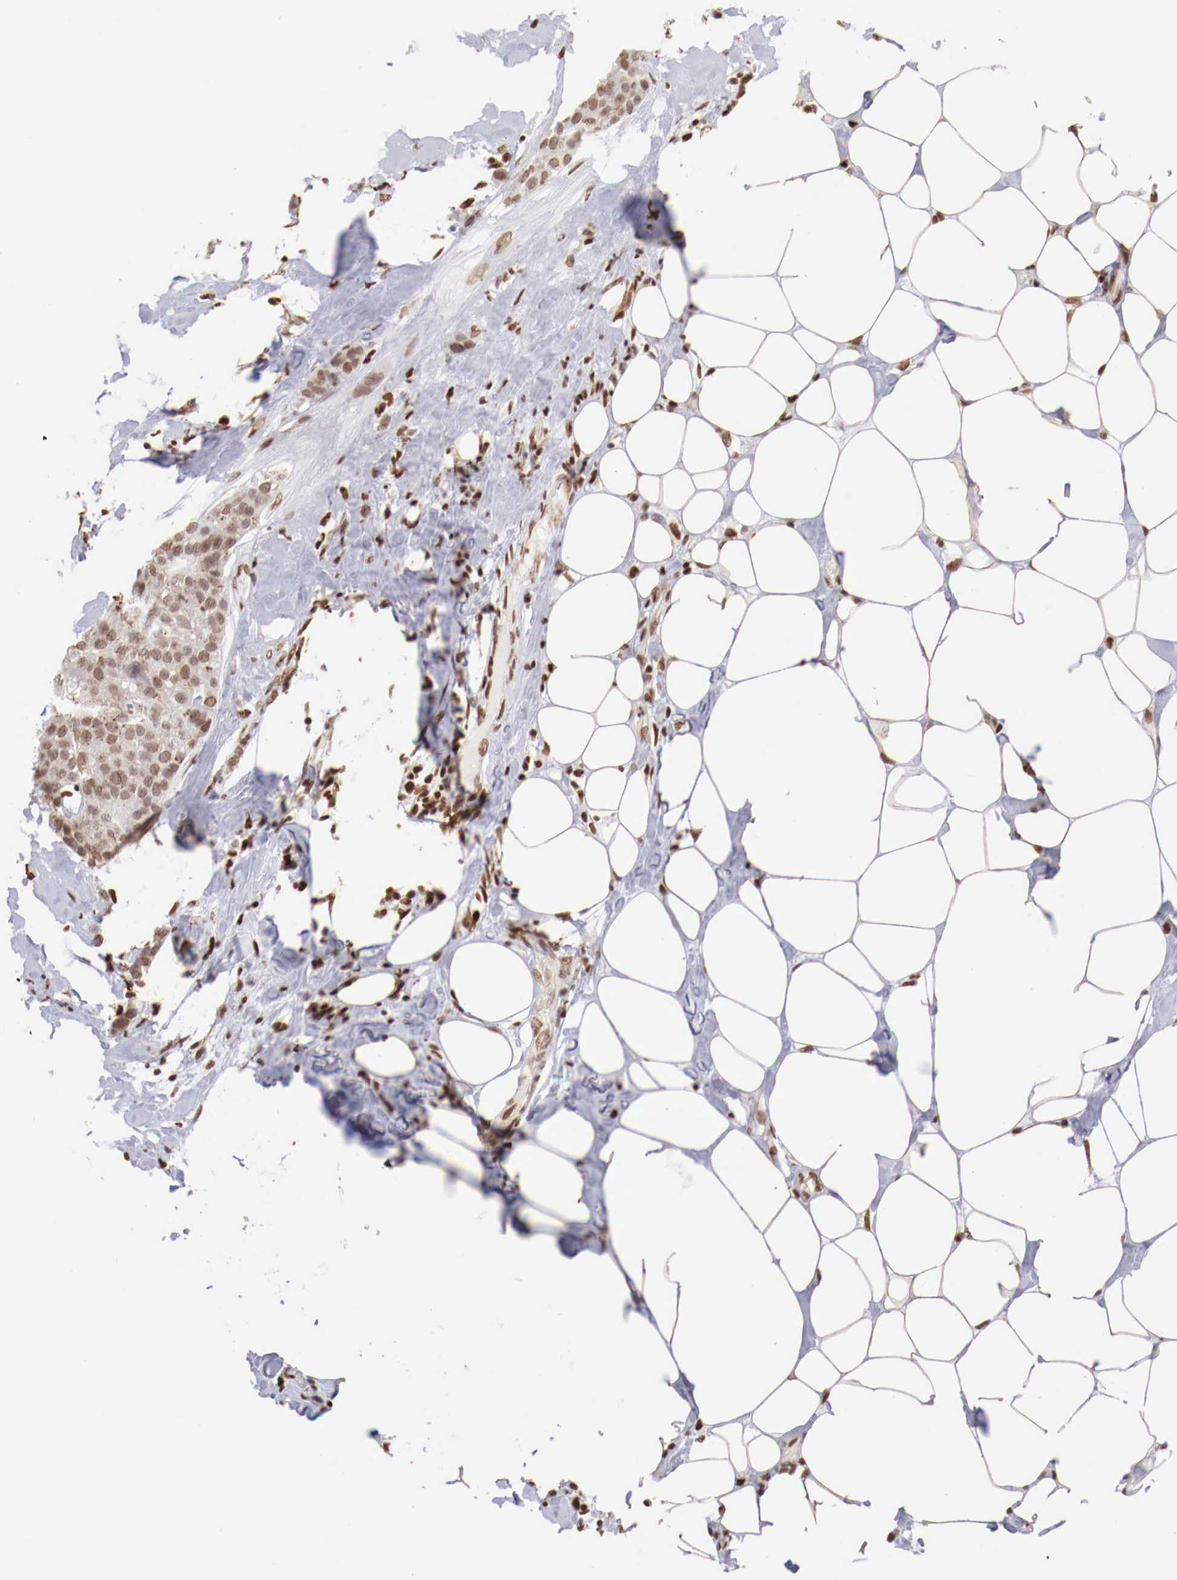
{"staining": {"intensity": "moderate", "quantity": ">75%", "location": "nuclear"}, "tissue": "breast cancer", "cell_type": "Tumor cells", "image_type": "cancer", "snomed": [{"axis": "morphology", "description": "Duct carcinoma"}, {"axis": "topography", "description": "Breast"}], "caption": "Protein analysis of invasive ductal carcinoma (breast) tissue reveals moderate nuclear expression in about >75% of tumor cells.", "gene": "MAX", "patient": {"sex": "female", "age": 45}}